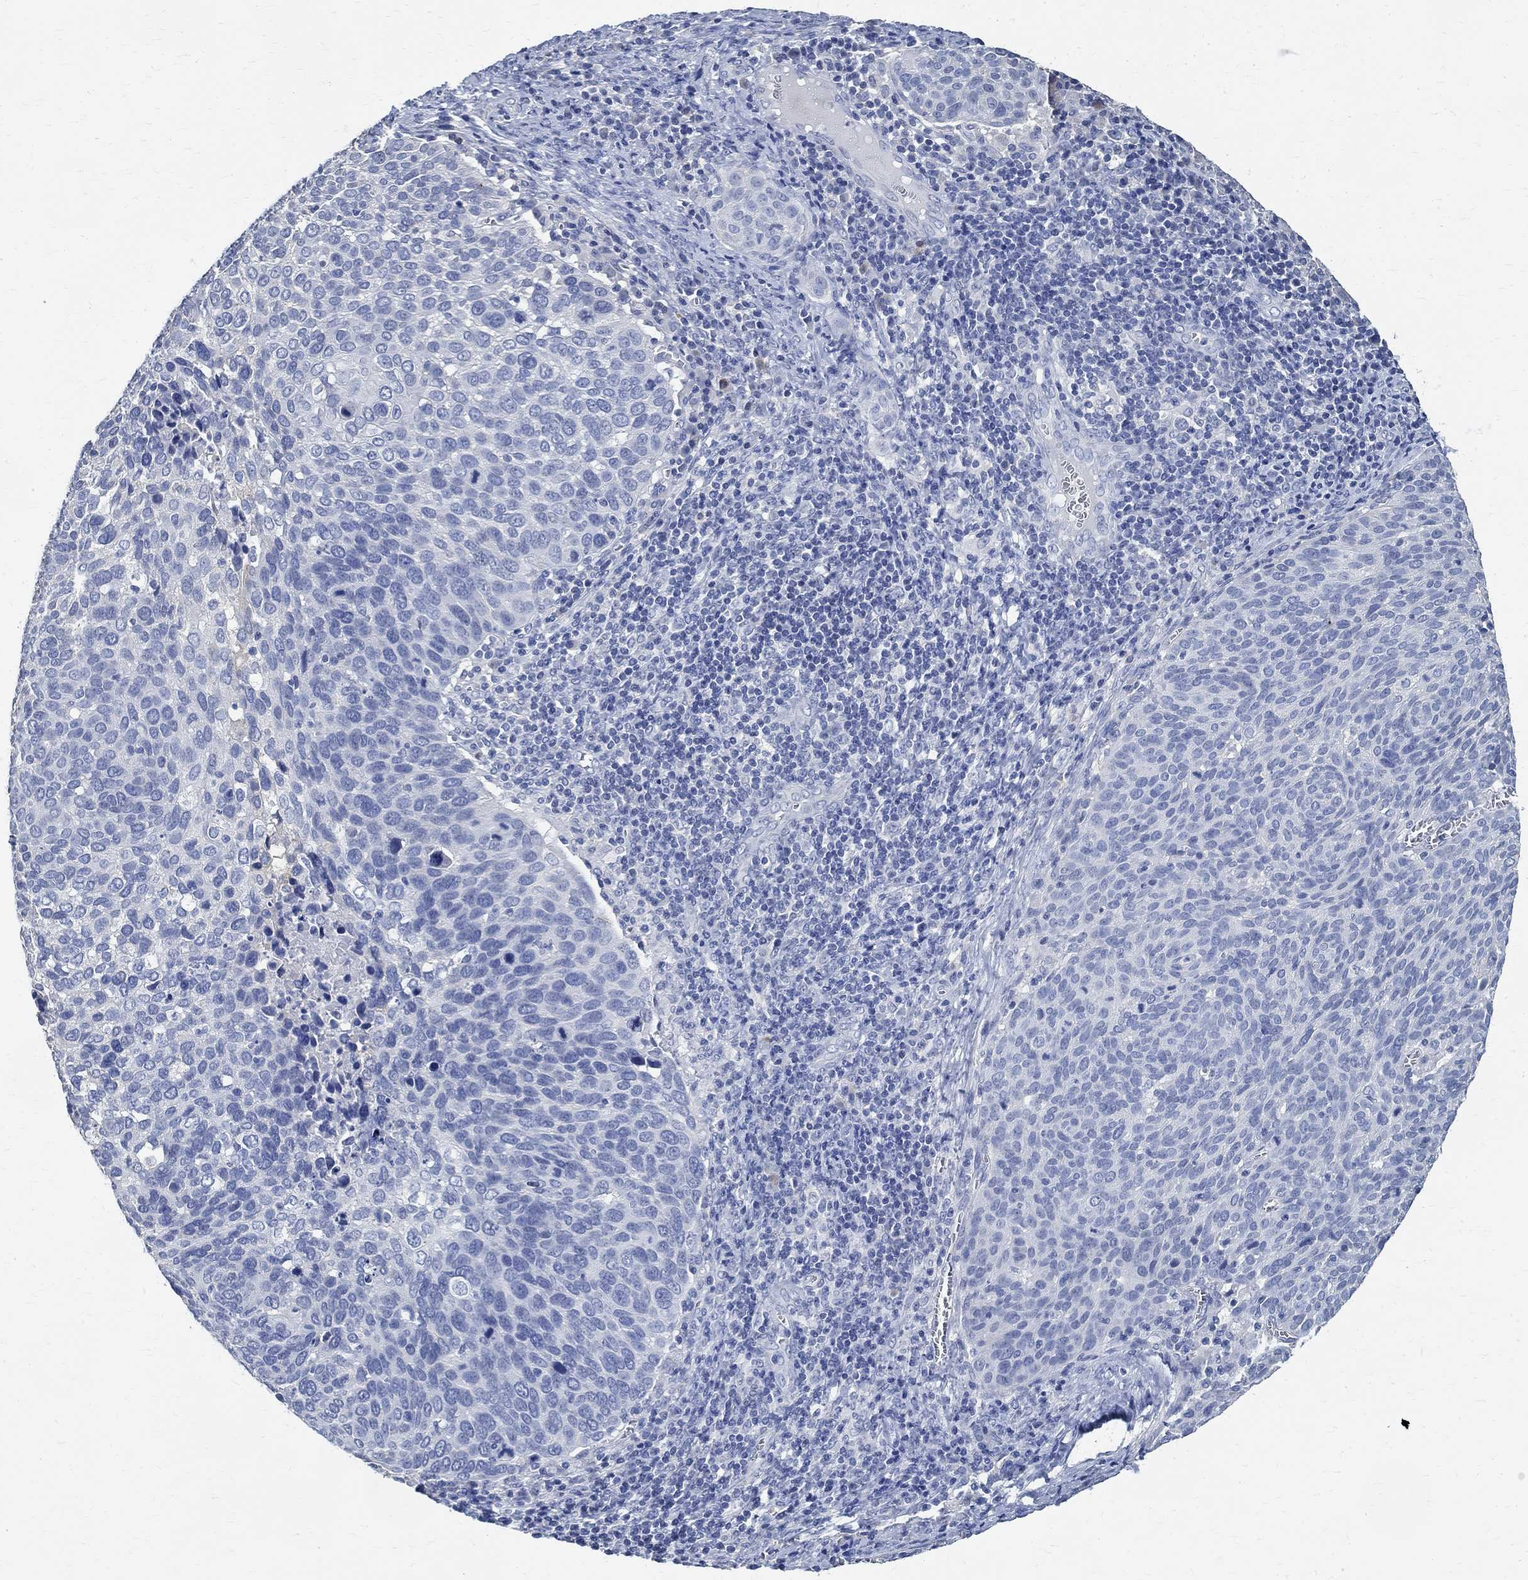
{"staining": {"intensity": "negative", "quantity": "none", "location": "none"}, "tissue": "cervical cancer", "cell_type": "Tumor cells", "image_type": "cancer", "snomed": [{"axis": "morphology", "description": "Squamous cell carcinoma, NOS"}, {"axis": "topography", "description": "Cervix"}], "caption": "Cervical cancer was stained to show a protein in brown. There is no significant positivity in tumor cells.", "gene": "PRX", "patient": {"sex": "female", "age": 39}}